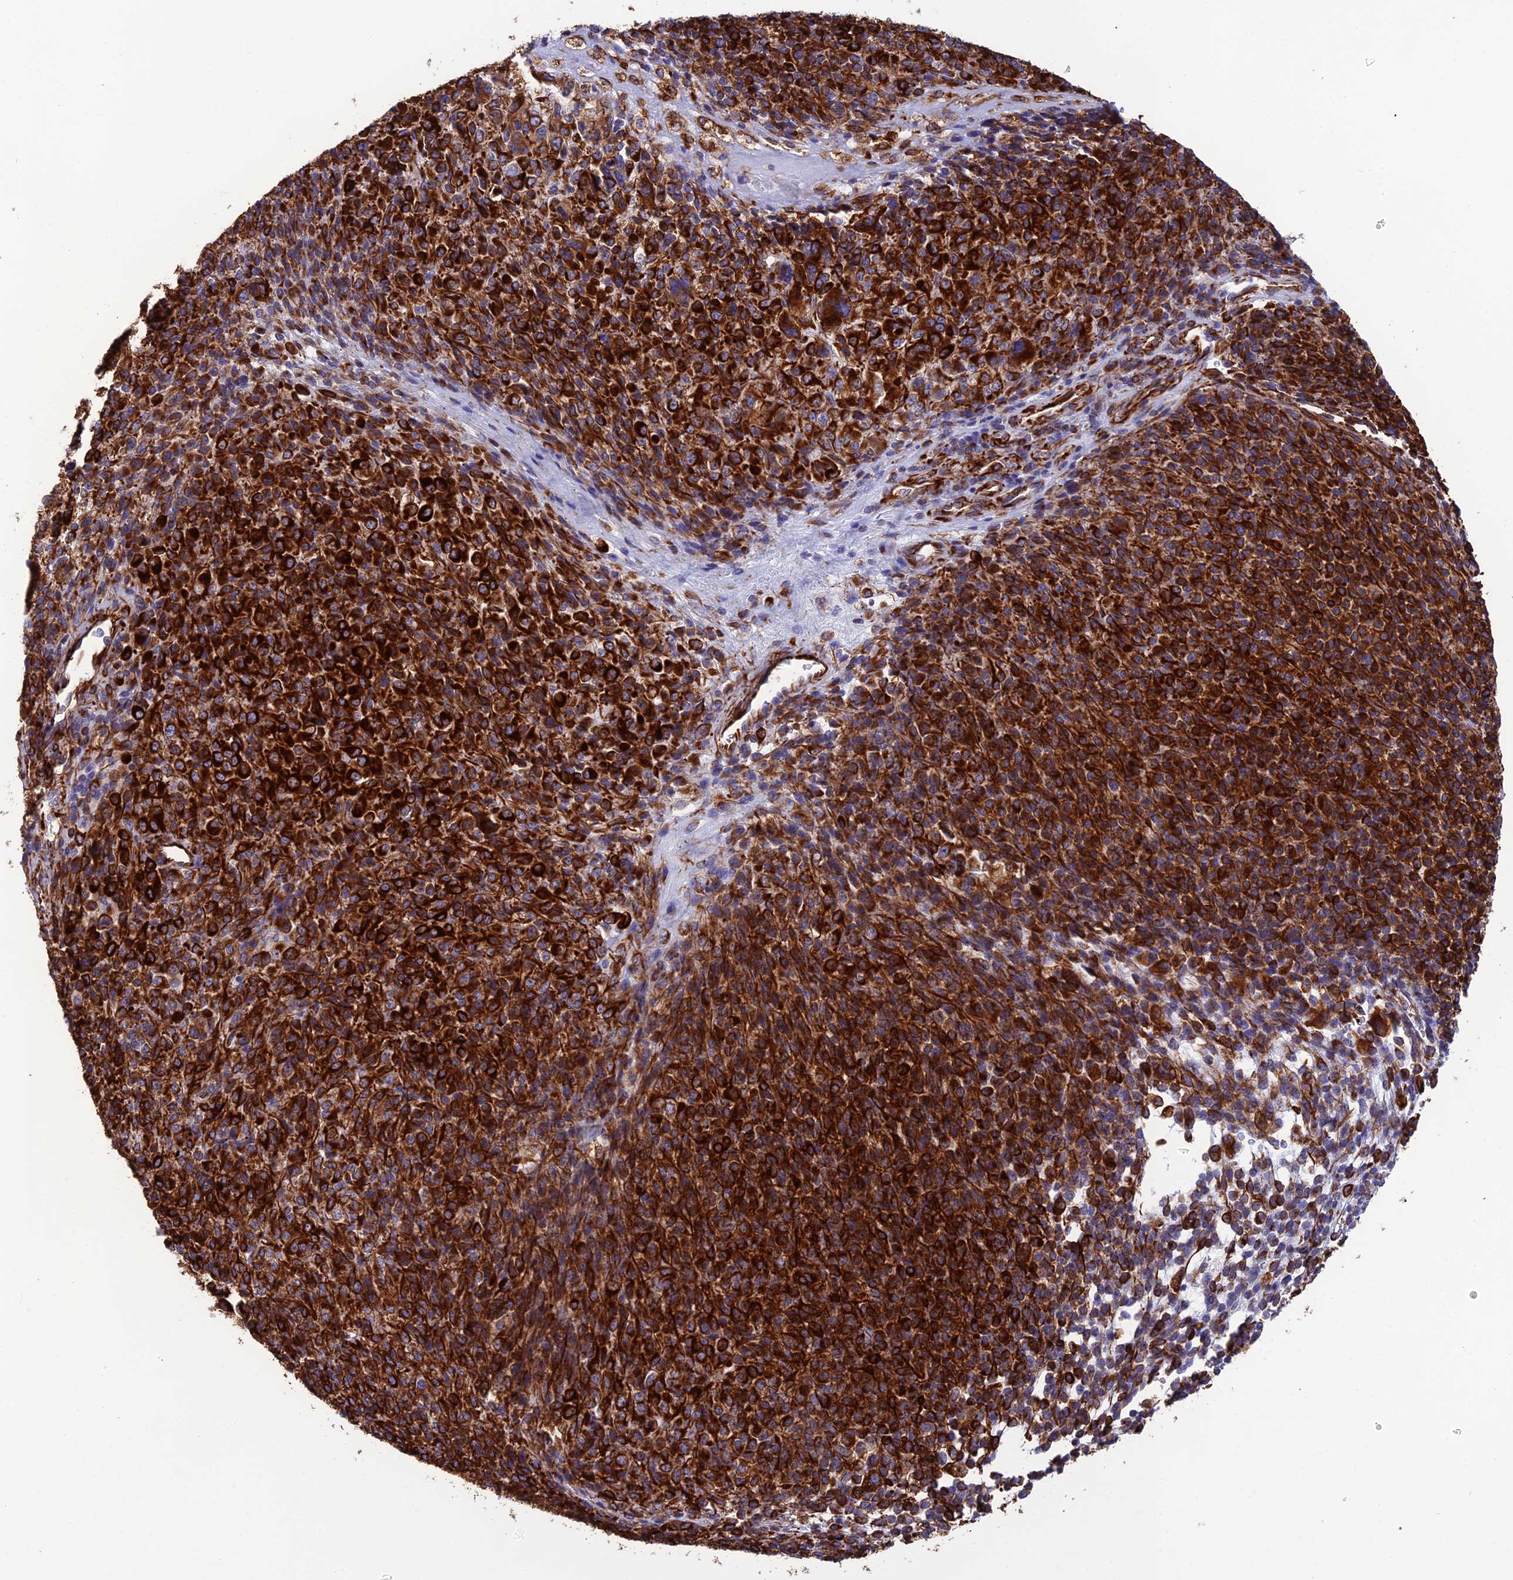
{"staining": {"intensity": "strong", "quantity": ">75%", "location": "cytoplasmic/membranous"}, "tissue": "melanoma", "cell_type": "Tumor cells", "image_type": "cancer", "snomed": [{"axis": "morphology", "description": "Malignant melanoma, Metastatic site"}, {"axis": "topography", "description": "Brain"}], "caption": "Human malignant melanoma (metastatic site) stained for a protein (brown) reveals strong cytoplasmic/membranous positive positivity in approximately >75% of tumor cells.", "gene": "FBXL20", "patient": {"sex": "female", "age": 56}}